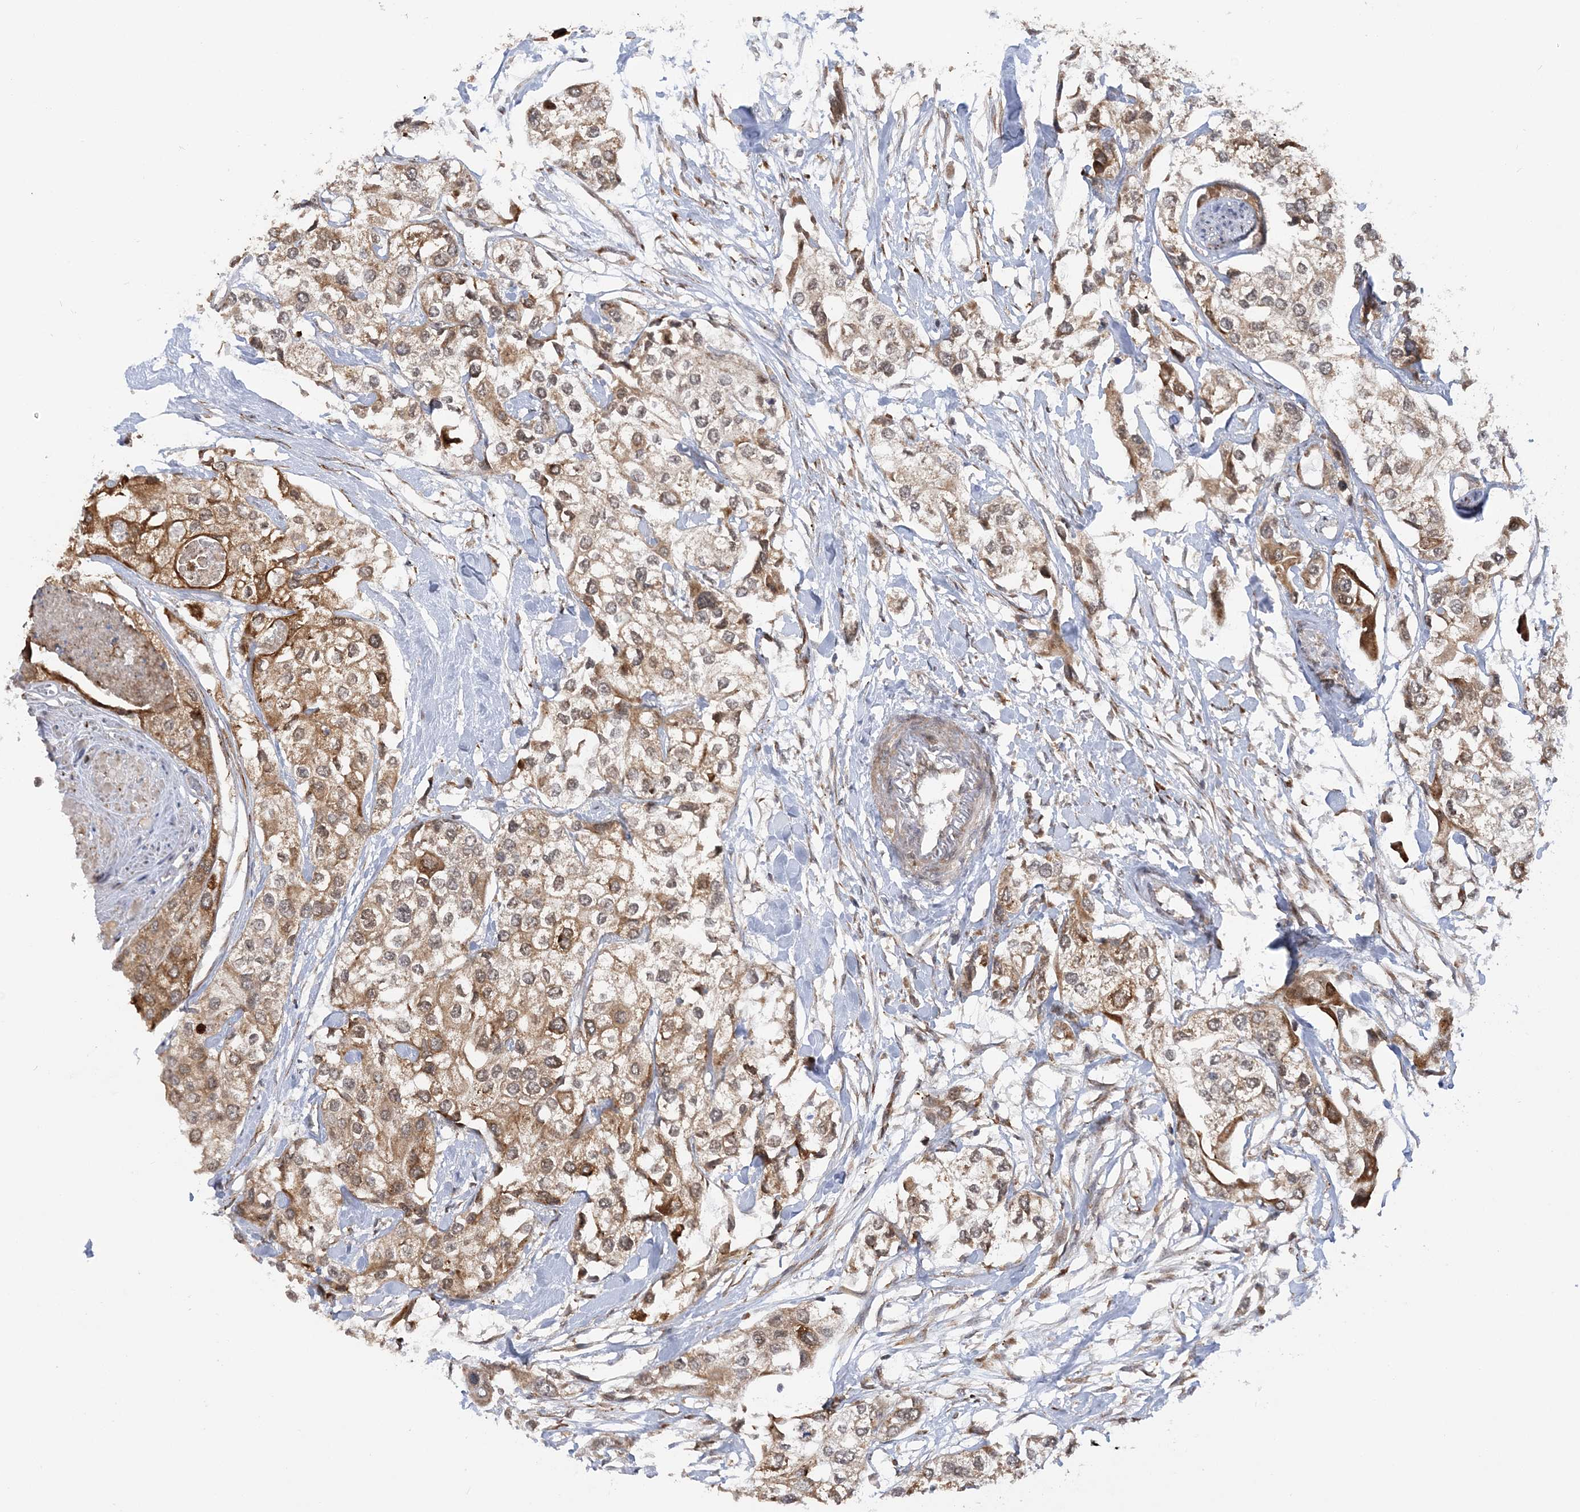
{"staining": {"intensity": "moderate", "quantity": ">75%", "location": "cytoplasmic/membranous"}, "tissue": "urothelial cancer", "cell_type": "Tumor cells", "image_type": "cancer", "snomed": [{"axis": "morphology", "description": "Urothelial carcinoma, High grade"}, {"axis": "topography", "description": "Urinary bladder"}], "caption": "Urothelial cancer tissue demonstrates moderate cytoplasmic/membranous staining in about >75% of tumor cells", "gene": "MRPL47", "patient": {"sex": "male", "age": 64}}